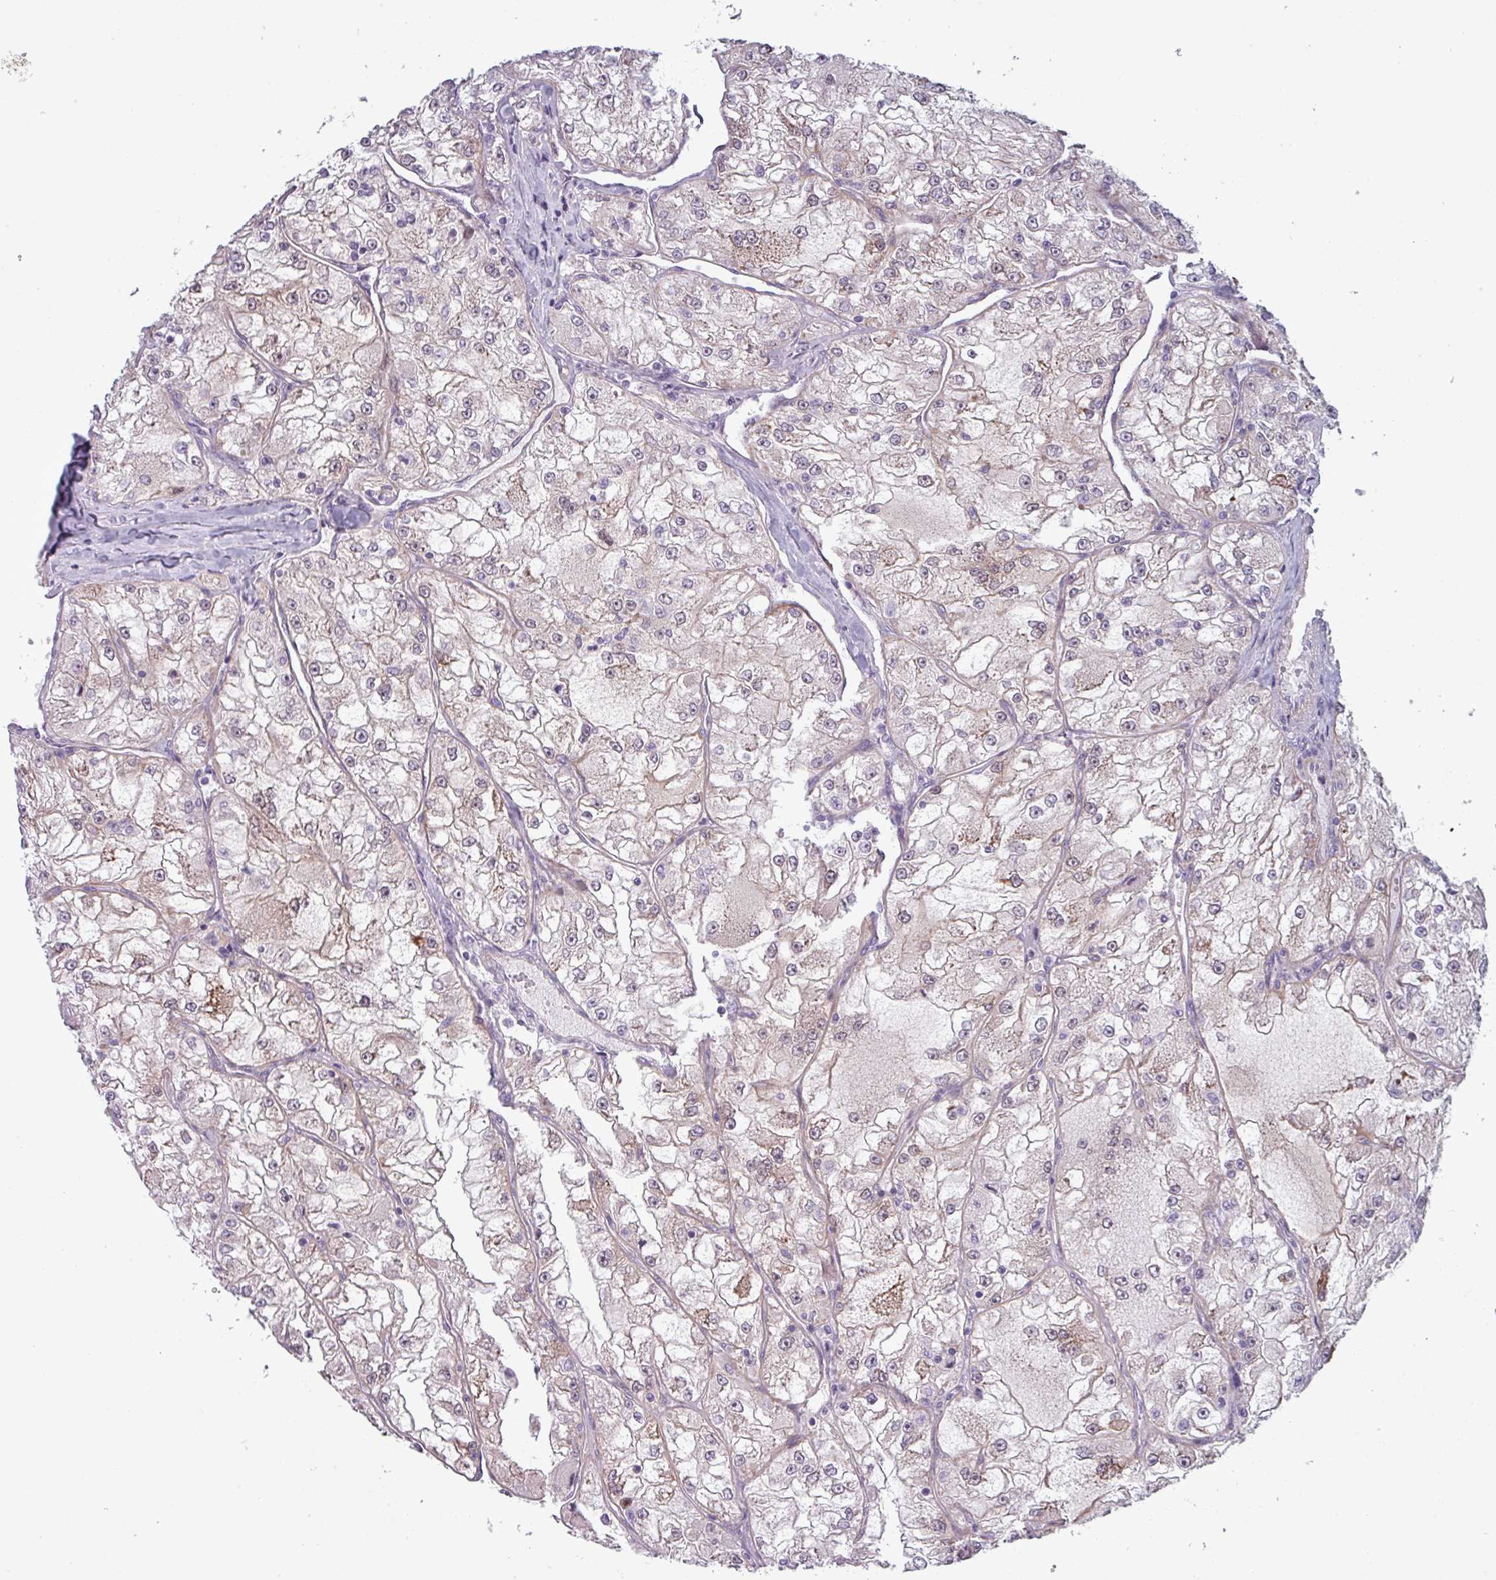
{"staining": {"intensity": "moderate", "quantity": "<25%", "location": "cytoplasmic/membranous"}, "tissue": "renal cancer", "cell_type": "Tumor cells", "image_type": "cancer", "snomed": [{"axis": "morphology", "description": "Adenocarcinoma, NOS"}, {"axis": "topography", "description": "Kidney"}], "caption": "Adenocarcinoma (renal) was stained to show a protein in brown. There is low levels of moderate cytoplasmic/membranous expression in approximately <25% of tumor cells.", "gene": "PRAMEF12", "patient": {"sex": "female", "age": 72}}